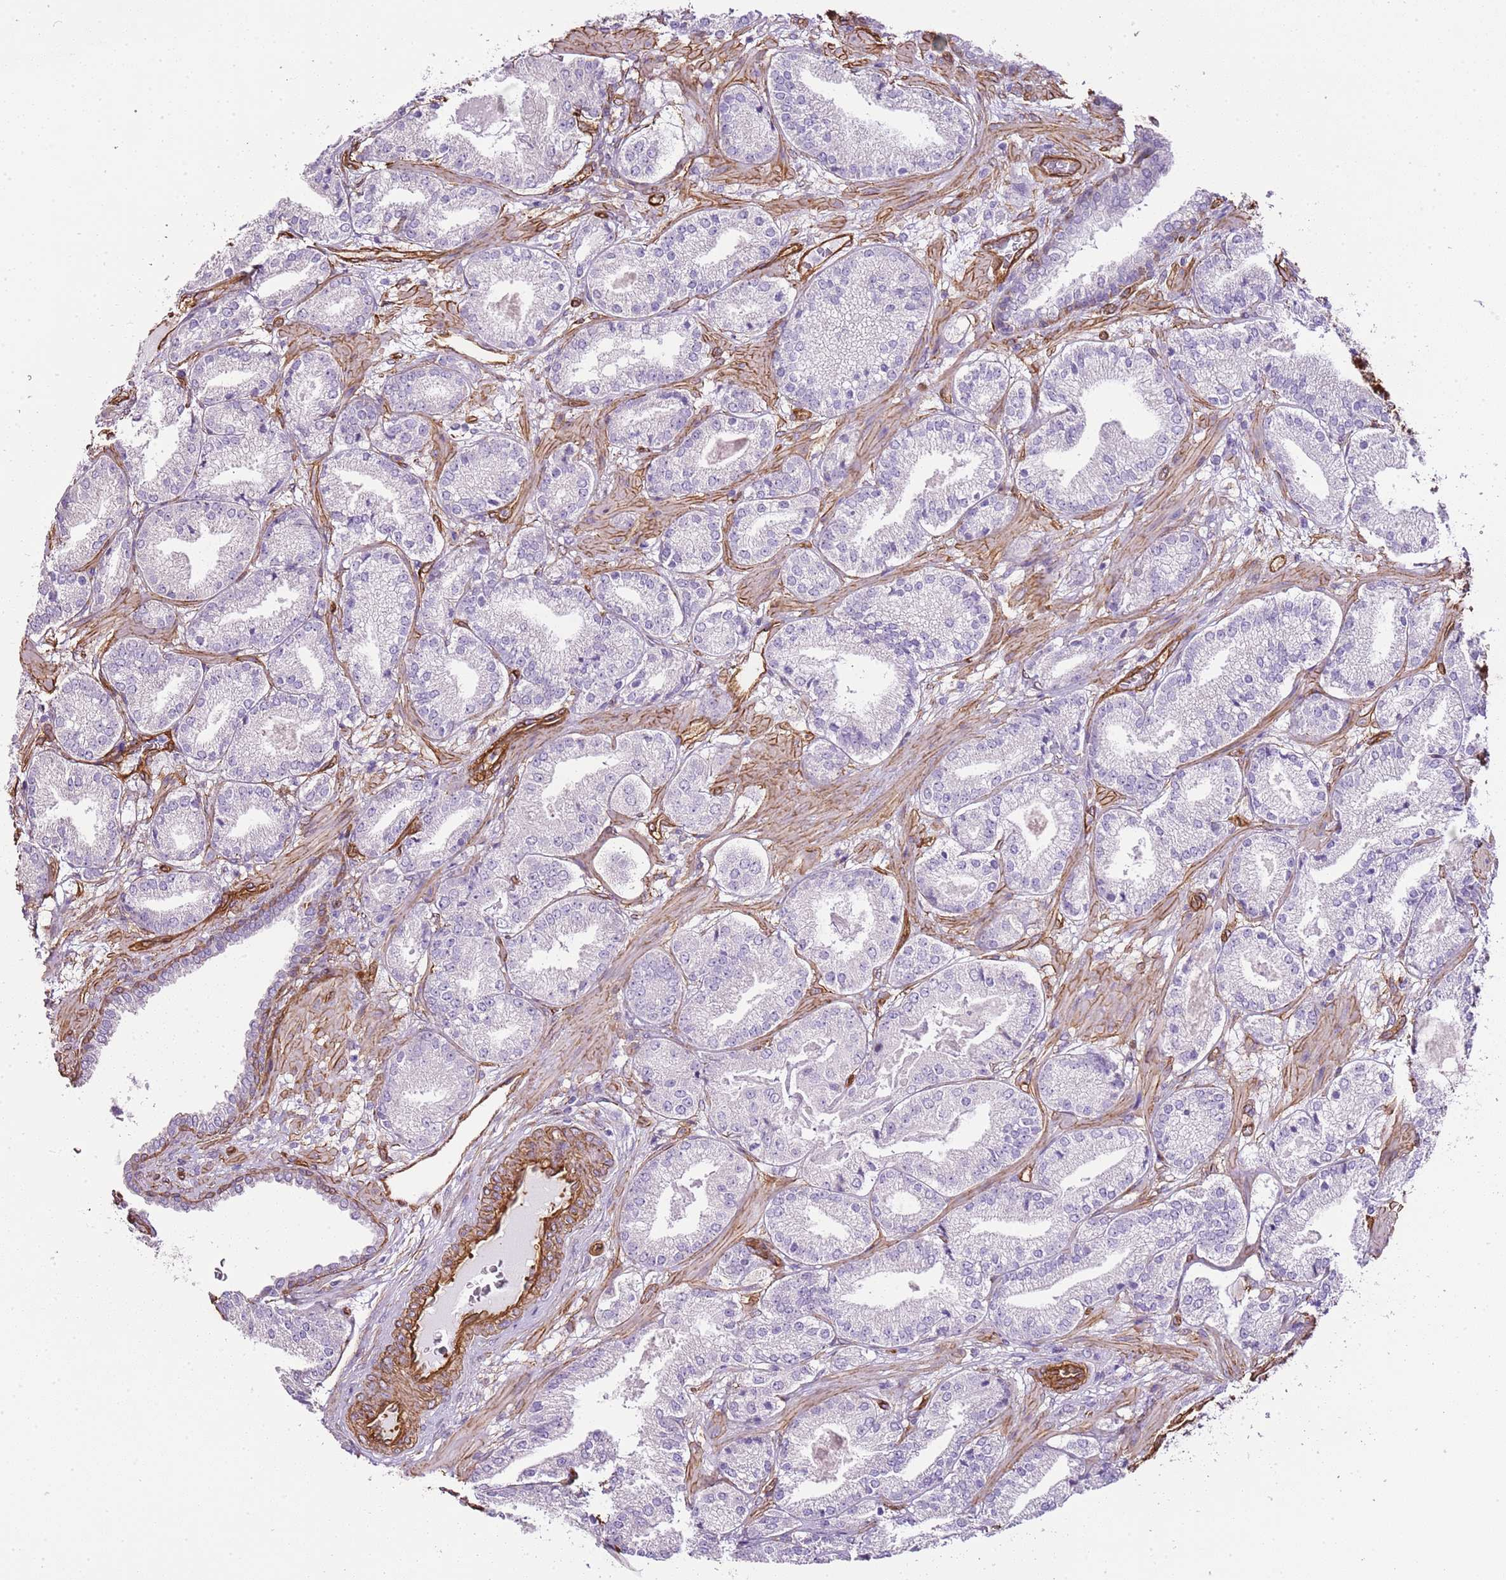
{"staining": {"intensity": "negative", "quantity": "none", "location": "none"}, "tissue": "prostate cancer", "cell_type": "Tumor cells", "image_type": "cancer", "snomed": [{"axis": "morphology", "description": "Adenocarcinoma, High grade"}, {"axis": "topography", "description": "Prostate"}], "caption": "This is a micrograph of immunohistochemistry (IHC) staining of prostate adenocarcinoma (high-grade), which shows no expression in tumor cells.", "gene": "CTDSPL", "patient": {"sex": "male", "age": 63}}